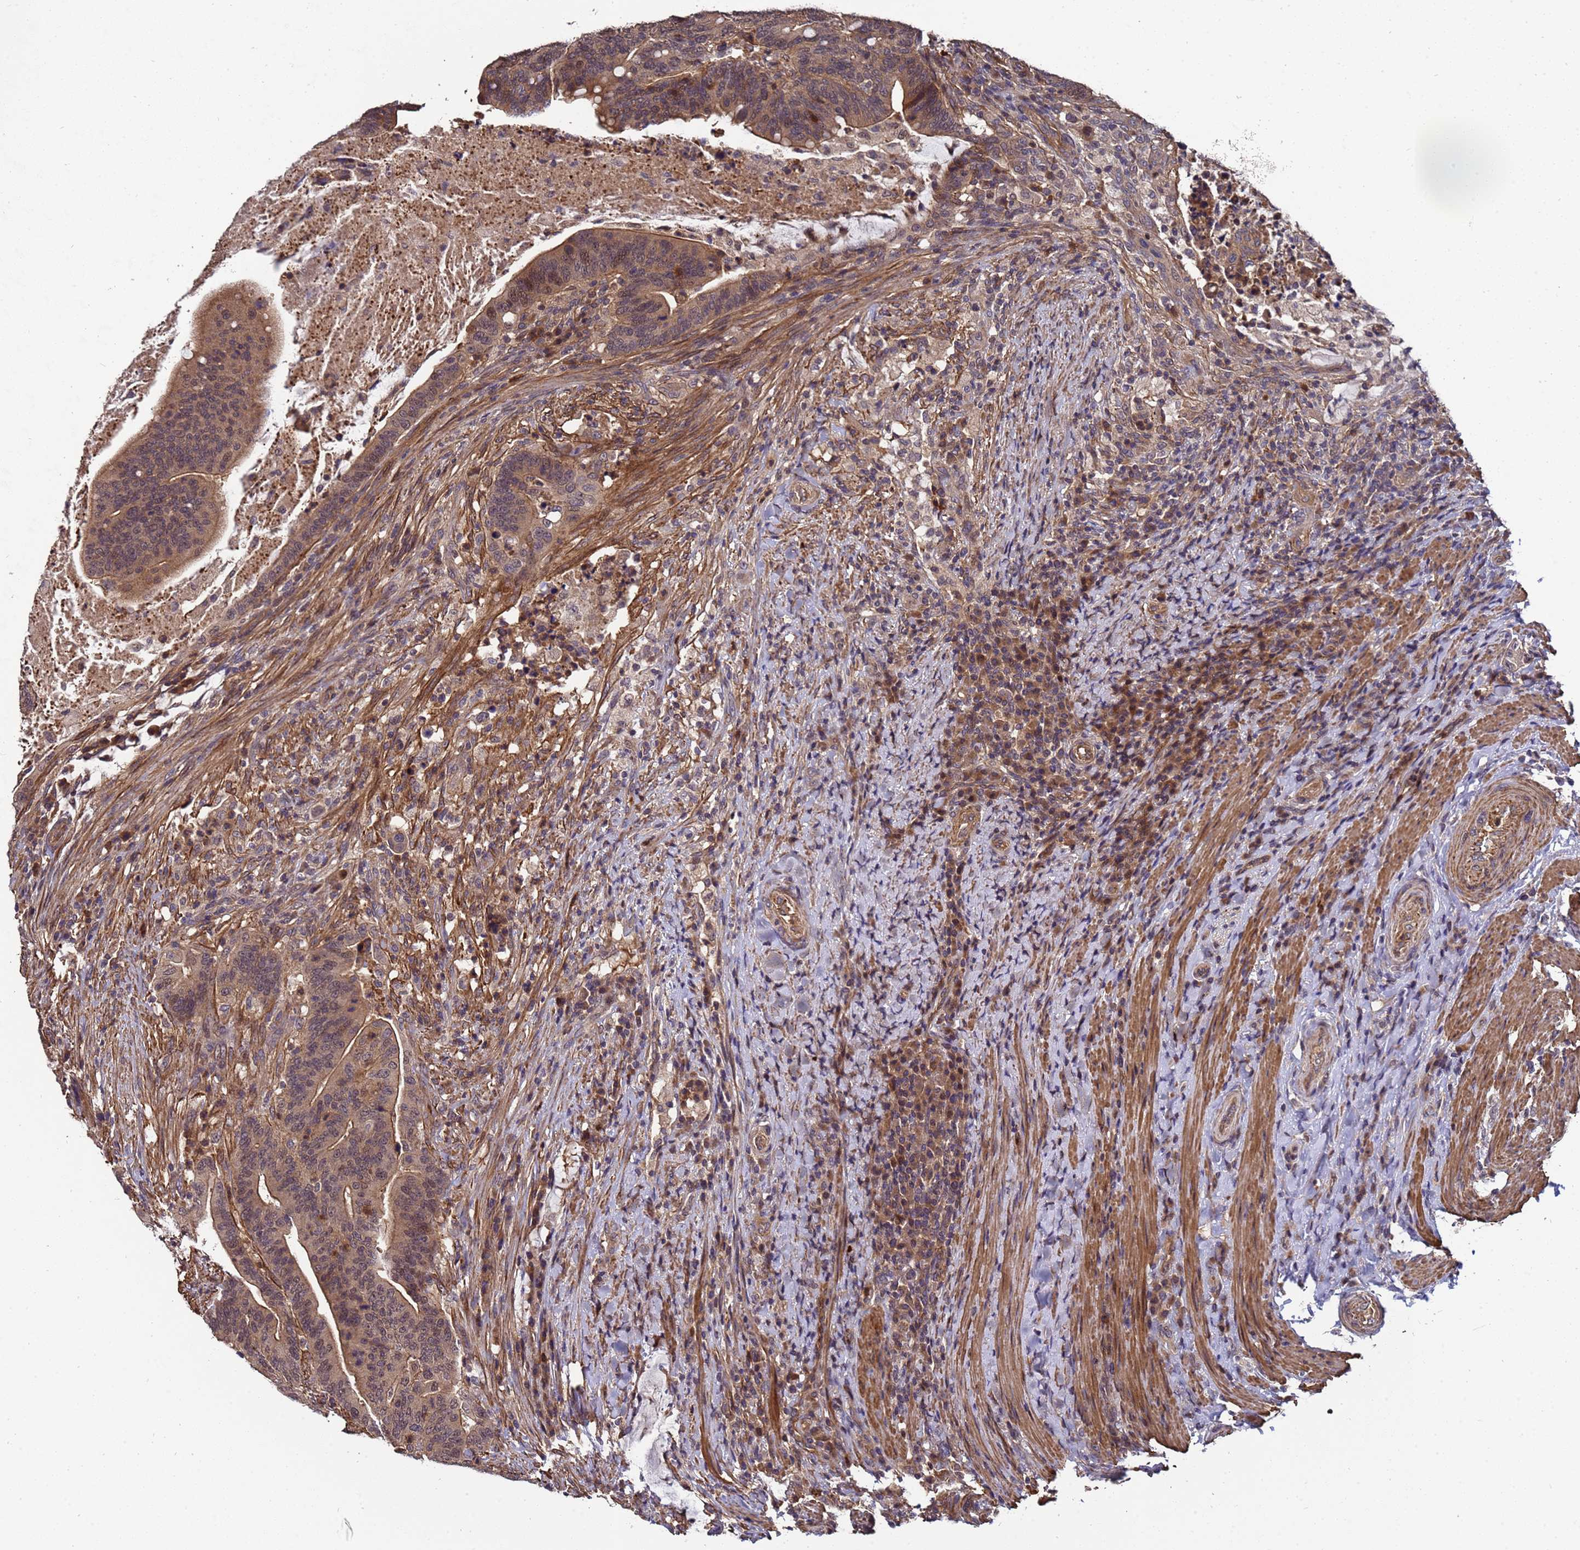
{"staining": {"intensity": "moderate", "quantity": ">75%", "location": "cytoplasmic/membranous,nuclear"}, "tissue": "colorectal cancer", "cell_type": "Tumor cells", "image_type": "cancer", "snomed": [{"axis": "morphology", "description": "Adenocarcinoma, NOS"}, {"axis": "topography", "description": "Colon"}], "caption": "An immunohistochemistry photomicrograph of neoplastic tissue is shown. Protein staining in brown highlights moderate cytoplasmic/membranous and nuclear positivity in colorectal cancer (adenocarcinoma) within tumor cells.", "gene": "GSTCD", "patient": {"sex": "female", "age": 66}}